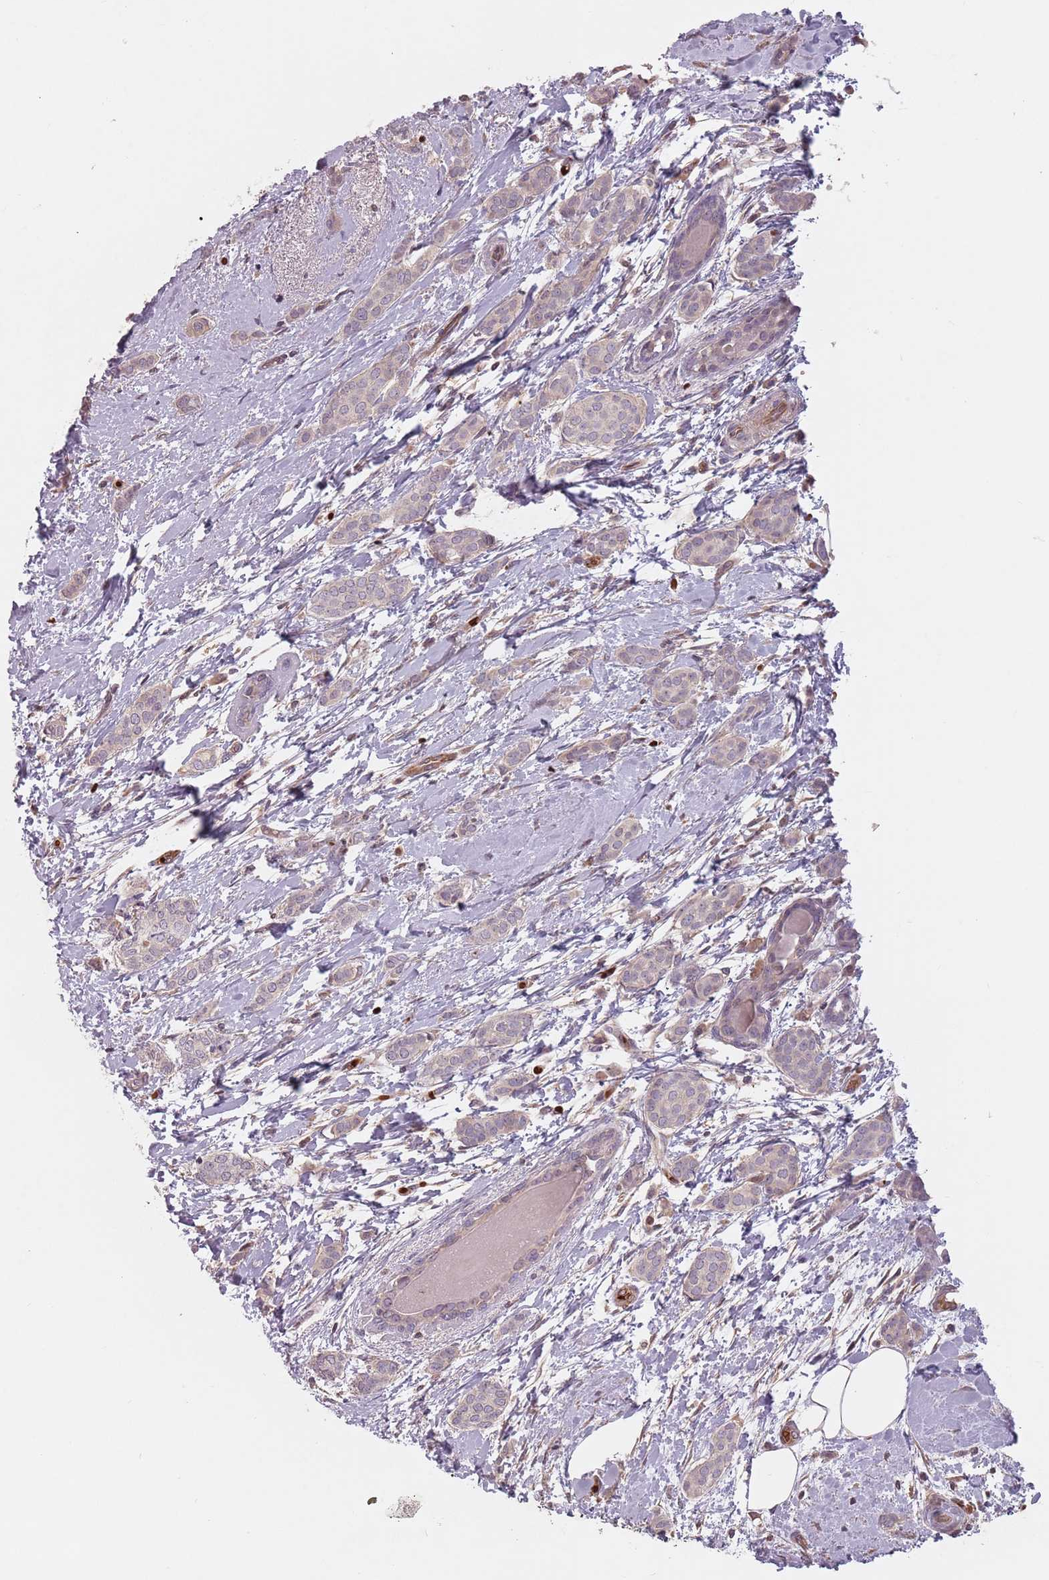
{"staining": {"intensity": "negative", "quantity": "none", "location": "none"}, "tissue": "breast cancer", "cell_type": "Tumor cells", "image_type": "cancer", "snomed": [{"axis": "morphology", "description": "Duct carcinoma"}, {"axis": "topography", "description": "Breast"}], "caption": "Immunohistochemistry (IHC) image of neoplastic tissue: breast invasive ductal carcinoma stained with DAB demonstrates no significant protein staining in tumor cells.", "gene": "GPR180", "patient": {"sex": "female", "age": 72}}